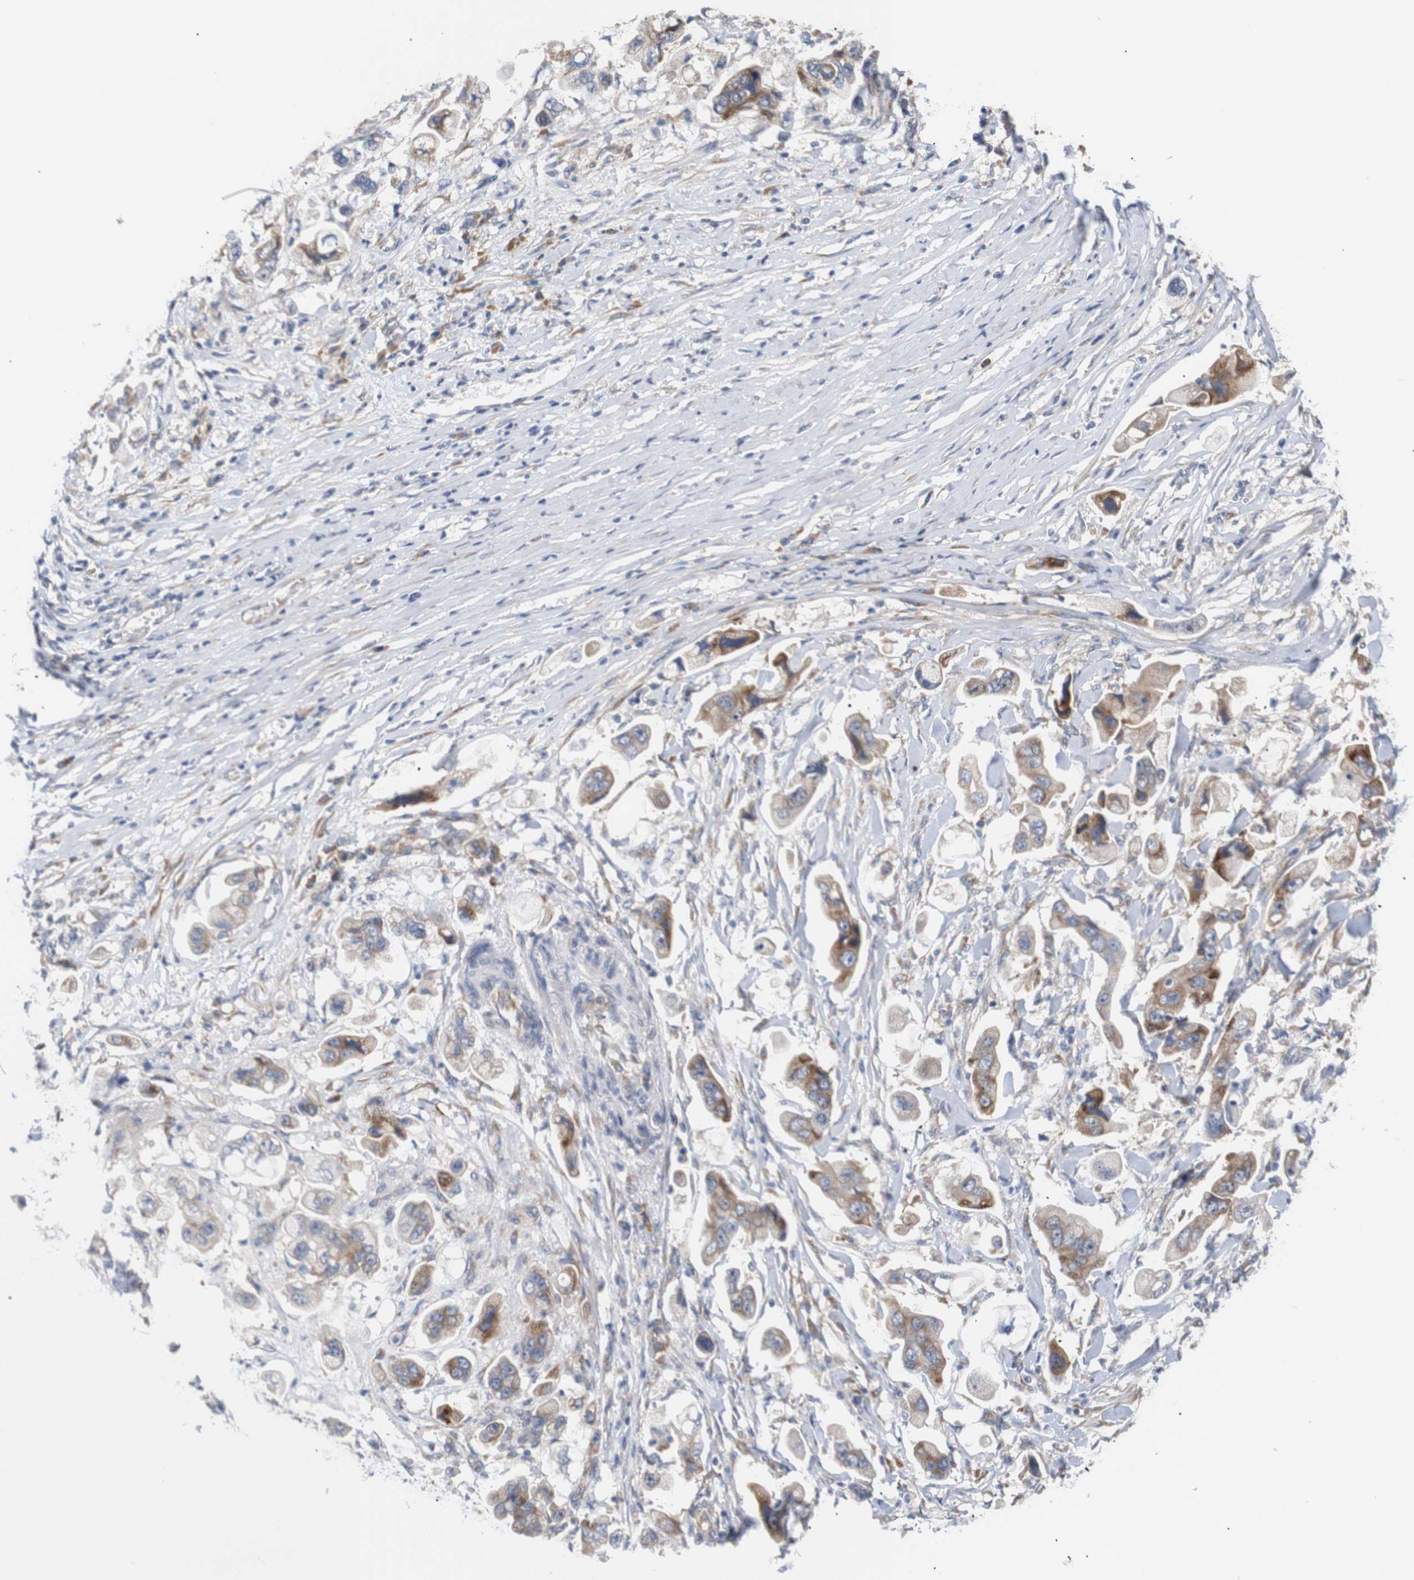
{"staining": {"intensity": "moderate", "quantity": ">75%", "location": "cytoplasmic/membranous"}, "tissue": "stomach cancer", "cell_type": "Tumor cells", "image_type": "cancer", "snomed": [{"axis": "morphology", "description": "Adenocarcinoma, NOS"}, {"axis": "topography", "description": "Stomach"}], "caption": "IHC micrograph of neoplastic tissue: human stomach cancer (adenocarcinoma) stained using immunohistochemistry shows medium levels of moderate protein expression localized specifically in the cytoplasmic/membranous of tumor cells, appearing as a cytoplasmic/membranous brown color.", "gene": "TRIM5", "patient": {"sex": "male", "age": 62}}